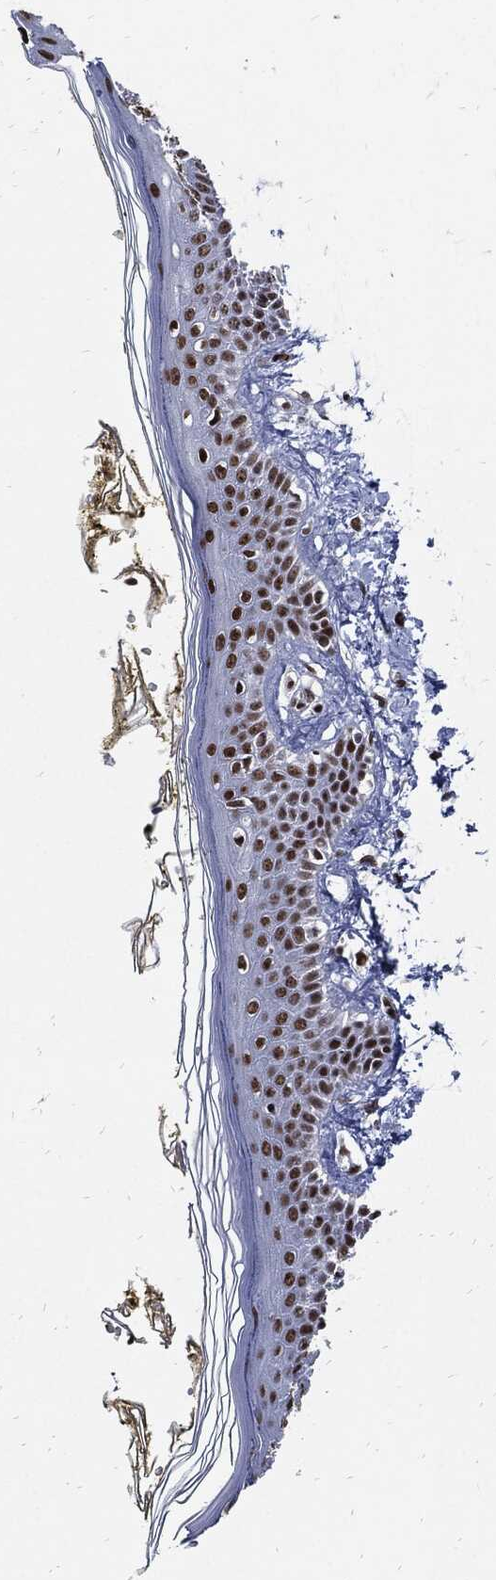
{"staining": {"intensity": "negative", "quantity": "none", "location": "none"}, "tissue": "skin", "cell_type": "Fibroblasts", "image_type": "normal", "snomed": [{"axis": "morphology", "description": "Normal tissue, NOS"}, {"axis": "topography", "description": "Skin"}], "caption": "Human skin stained for a protein using immunohistochemistry reveals no expression in fibroblasts.", "gene": "TERF2", "patient": {"sex": "male", "age": 76}}